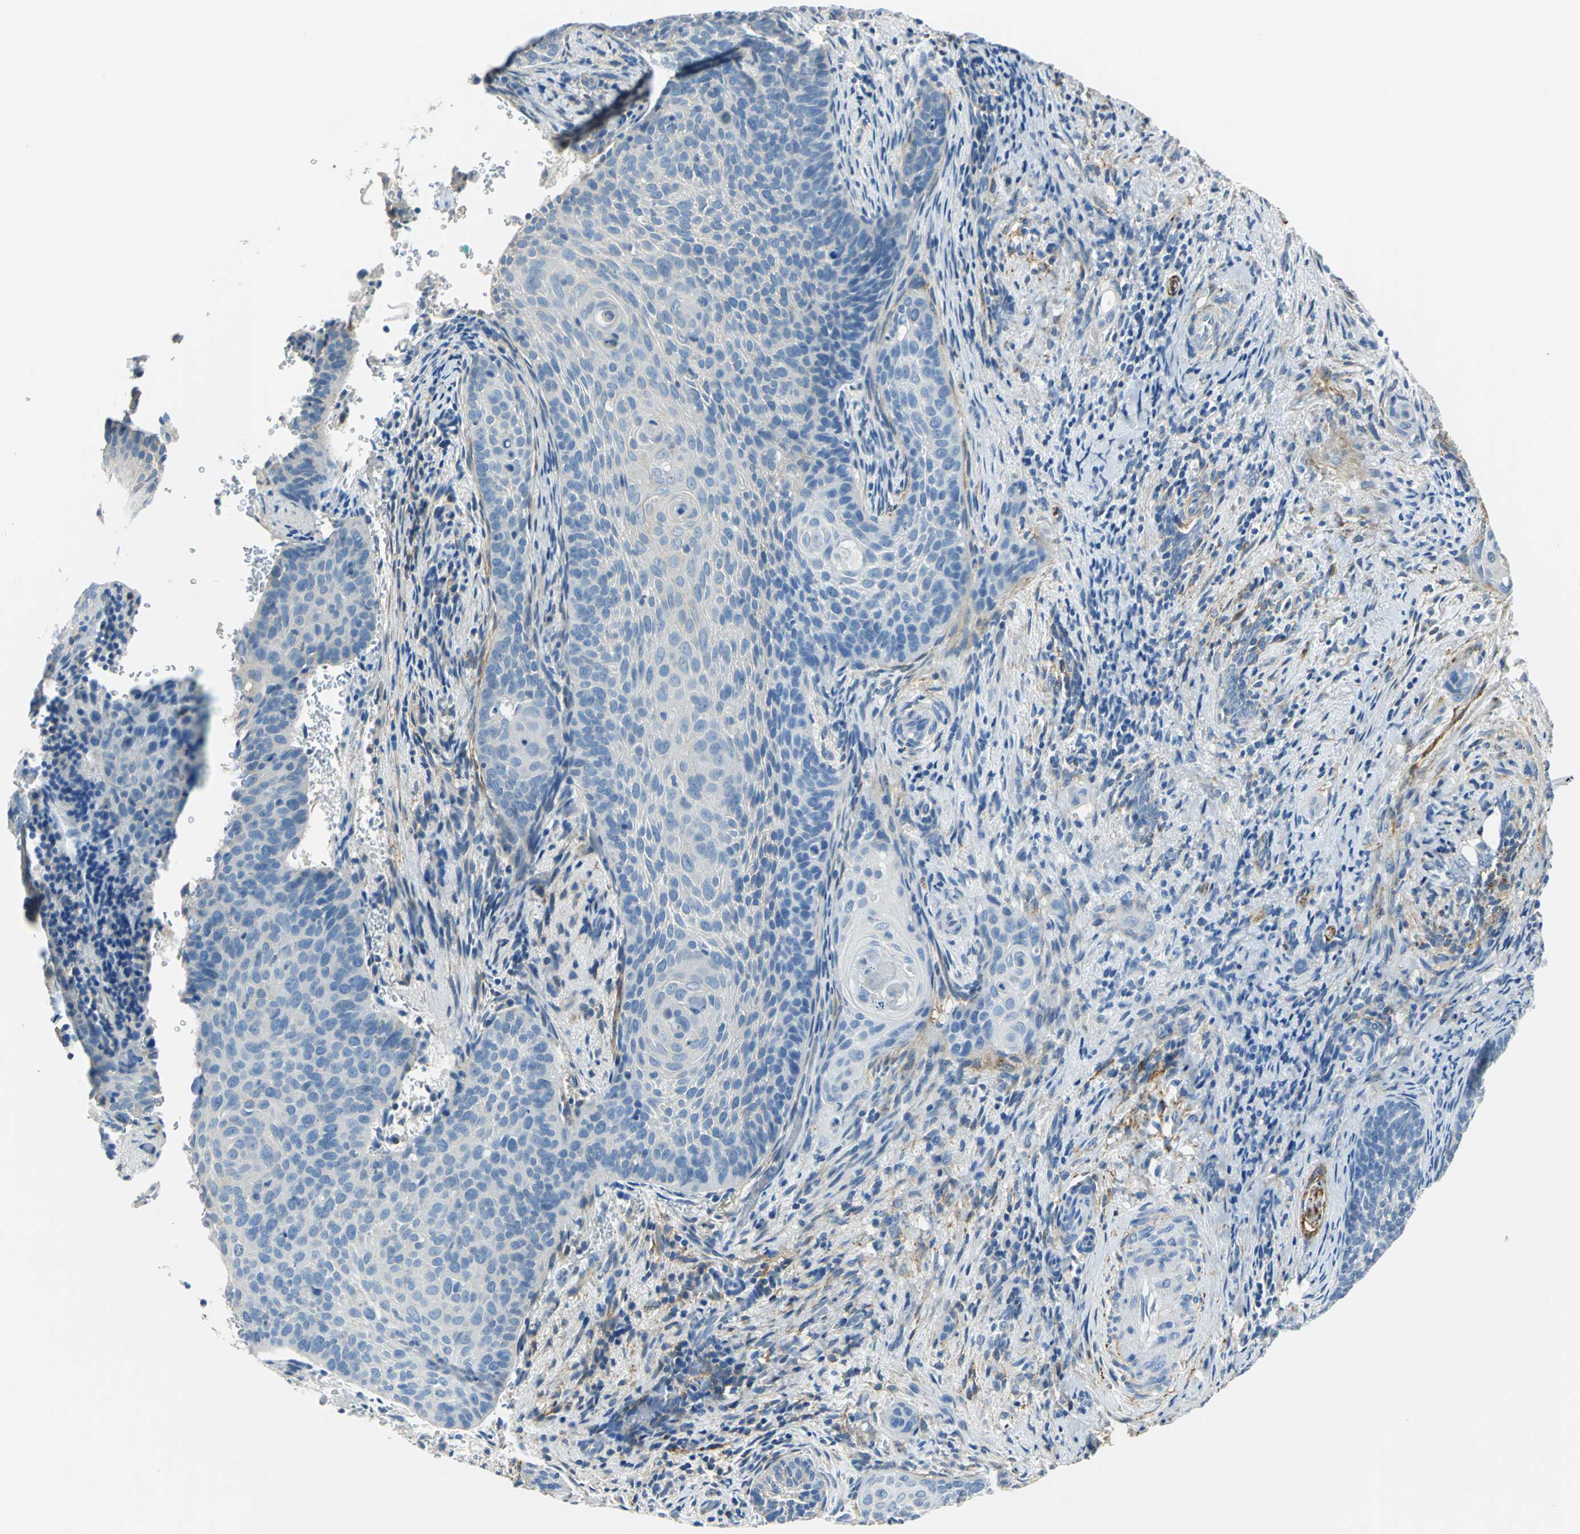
{"staining": {"intensity": "negative", "quantity": "none", "location": "none"}, "tissue": "cervical cancer", "cell_type": "Tumor cells", "image_type": "cancer", "snomed": [{"axis": "morphology", "description": "Squamous cell carcinoma, NOS"}, {"axis": "topography", "description": "Cervix"}], "caption": "An immunohistochemistry (IHC) histopathology image of cervical cancer is shown. There is no staining in tumor cells of cervical cancer.", "gene": "AKAP12", "patient": {"sex": "female", "age": 33}}